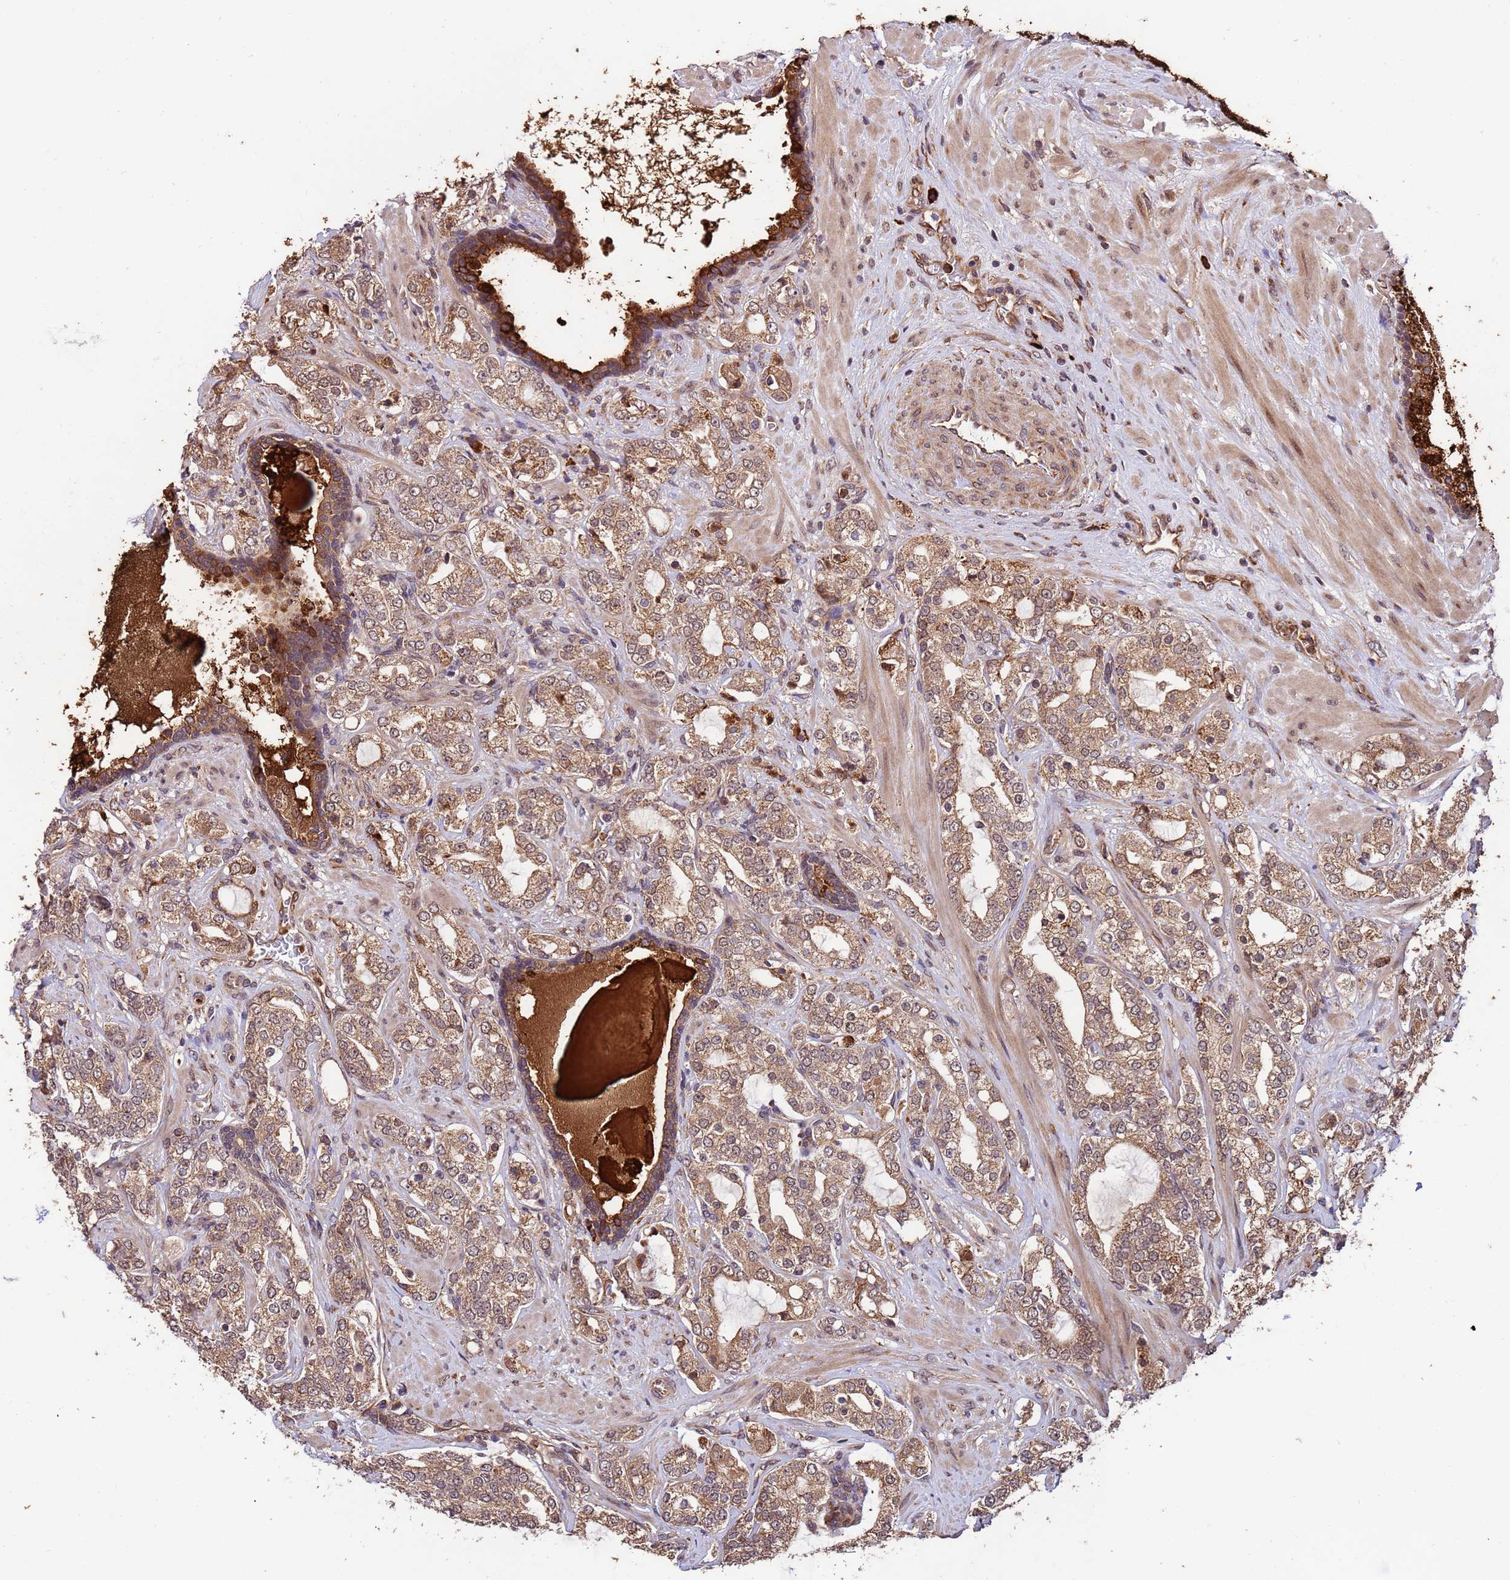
{"staining": {"intensity": "moderate", "quantity": ">75%", "location": "cytoplasmic/membranous"}, "tissue": "prostate cancer", "cell_type": "Tumor cells", "image_type": "cancer", "snomed": [{"axis": "morphology", "description": "Adenocarcinoma, High grade"}, {"axis": "topography", "description": "Prostate"}], "caption": "Immunohistochemistry of human prostate cancer (adenocarcinoma (high-grade)) demonstrates medium levels of moderate cytoplasmic/membranous positivity in approximately >75% of tumor cells.", "gene": "ZNF619", "patient": {"sex": "male", "age": 64}}